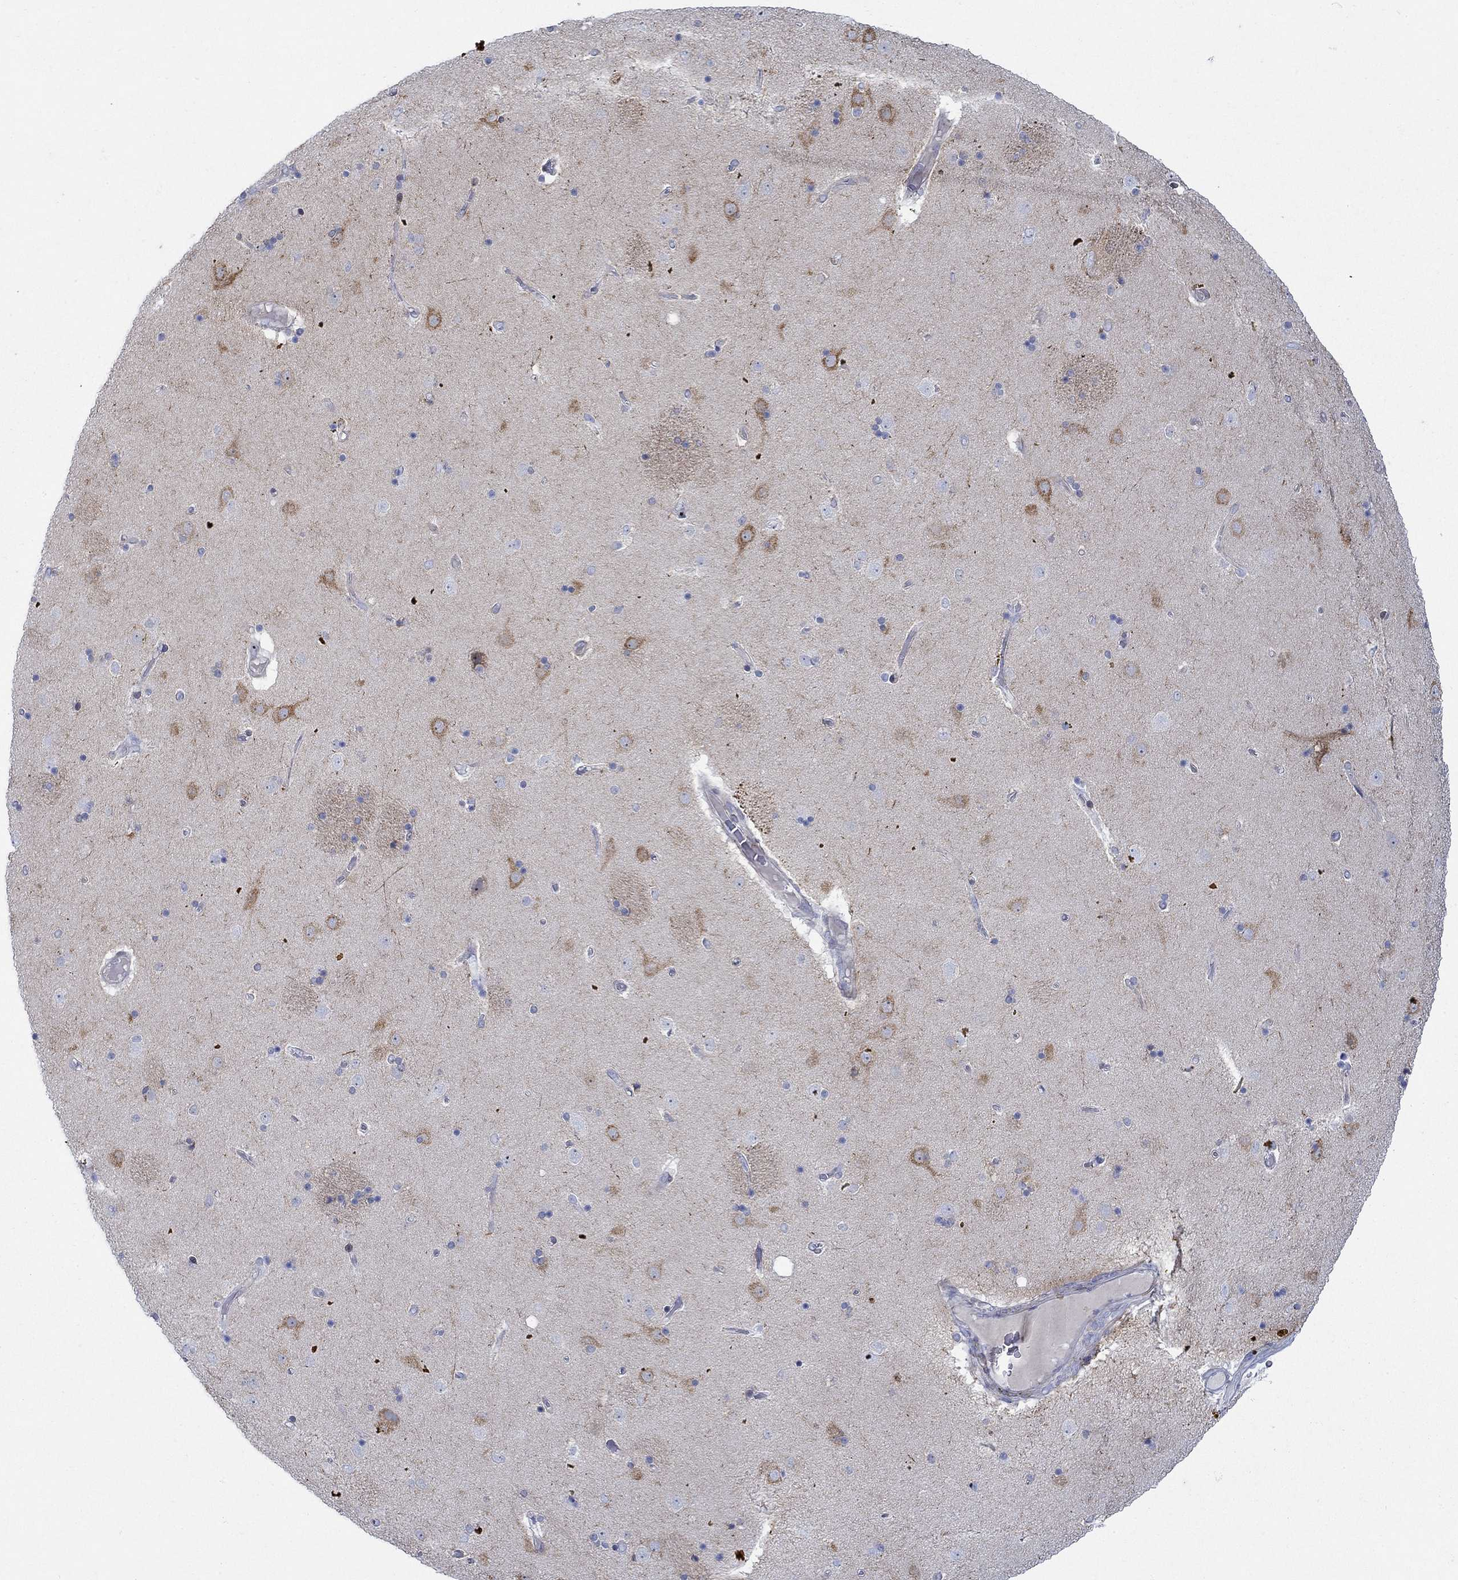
{"staining": {"intensity": "negative", "quantity": "none", "location": "none"}, "tissue": "caudate", "cell_type": "Glial cells", "image_type": "normal", "snomed": [{"axis": "morphology", "description": "Normal tissue, NOS"}, {"axis": "topography", "description": "Lateral ventricle wall"}], "caption": "Photomicrograph shows no protein positivity in glial cells of unremarkable caudate.", "gene": "KSR2", "patient": {"sex": "male", "age": 54}}